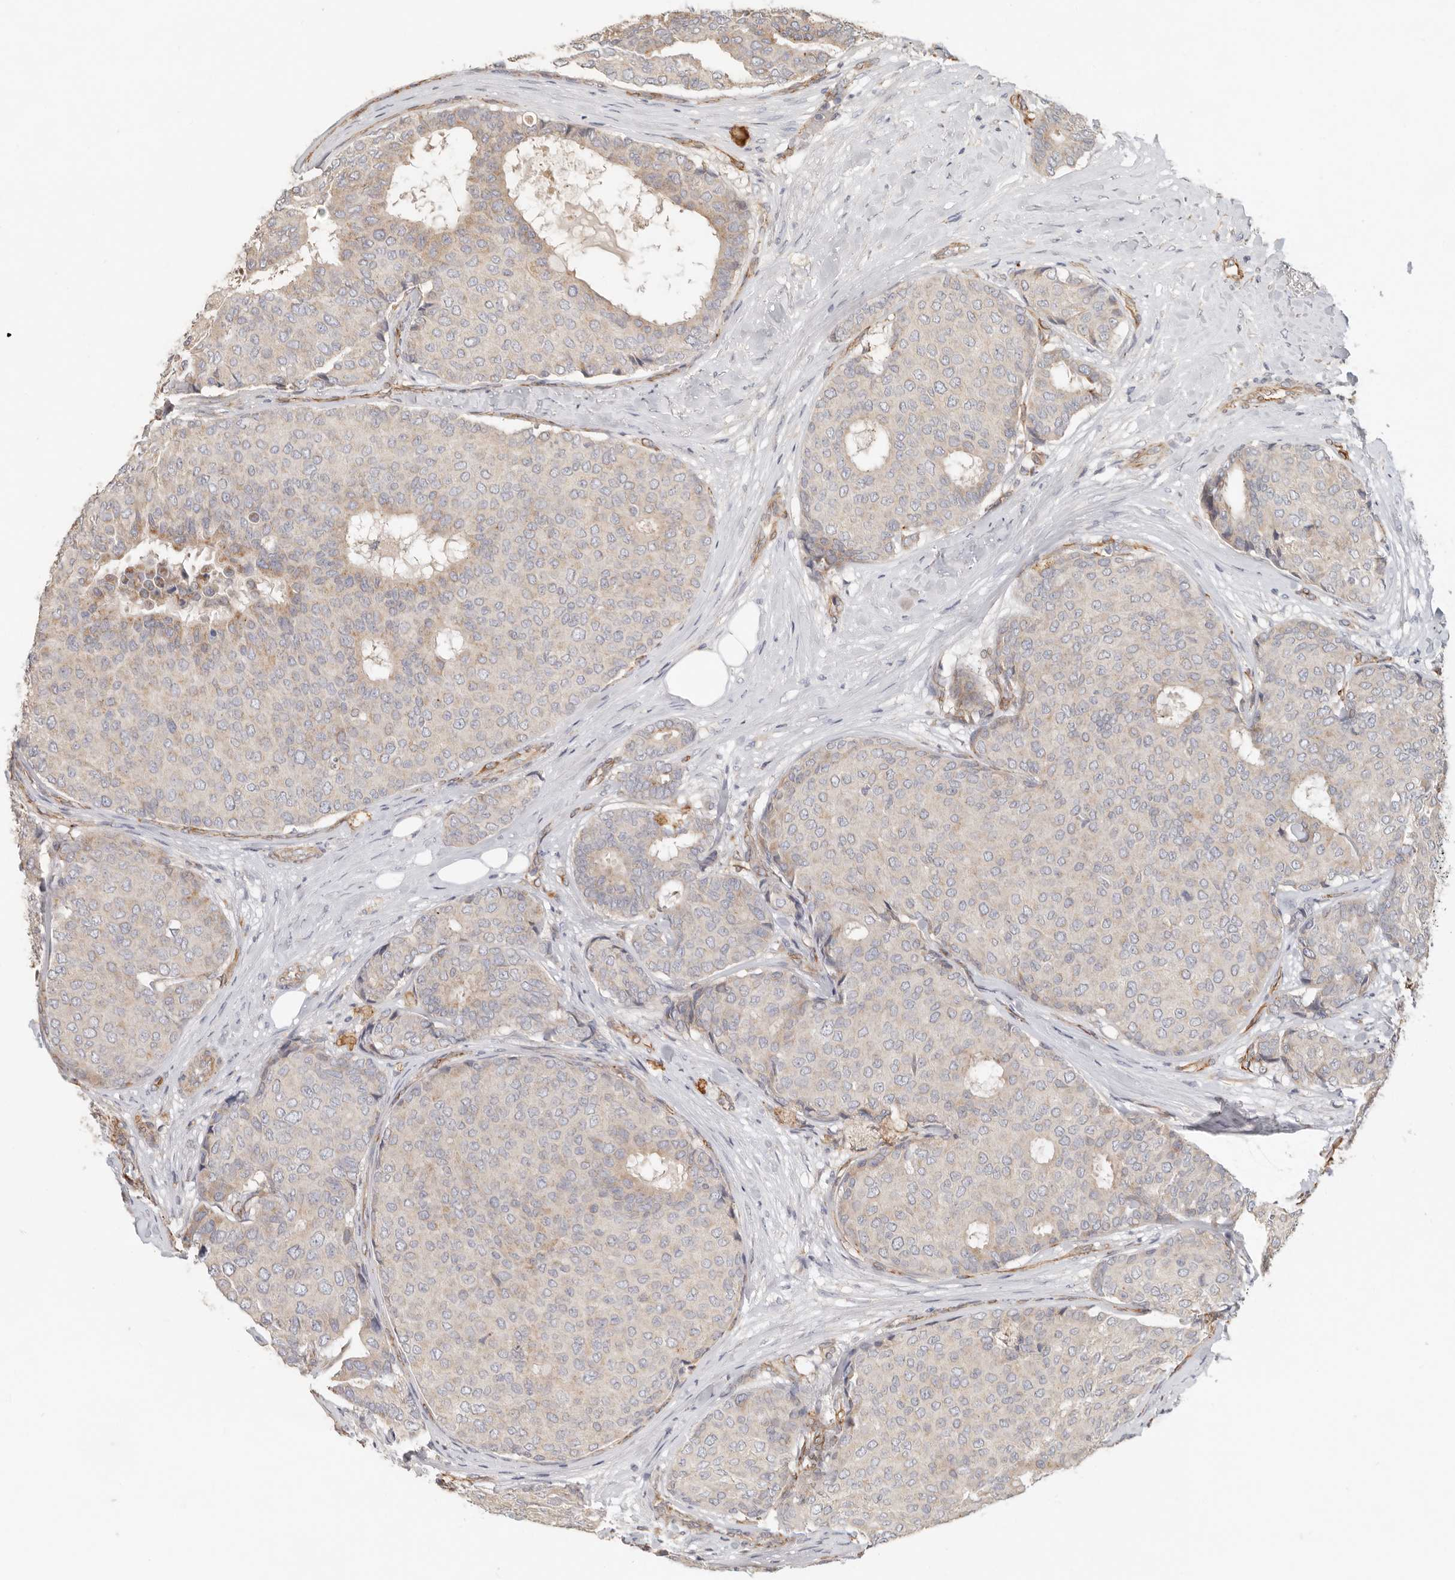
{"staining": {"intensity": "negative", "quantity": "none", "location": "none"}, "tissue": "breast cancer", "cell_type": "Tumor cells", "image_type": "cancer", "snomed": [{"axis": "morphology", "description": "Duct carcinoma"}, {"axis": "topography", "description": "Breast"}], "caption": "The micrograph reveals no significant positivity in tumor cells of breast cancer (infiltrating ductal carcinoma).", "gene": "SPRING1", "patient": {"sex": "female", "age": 75}}